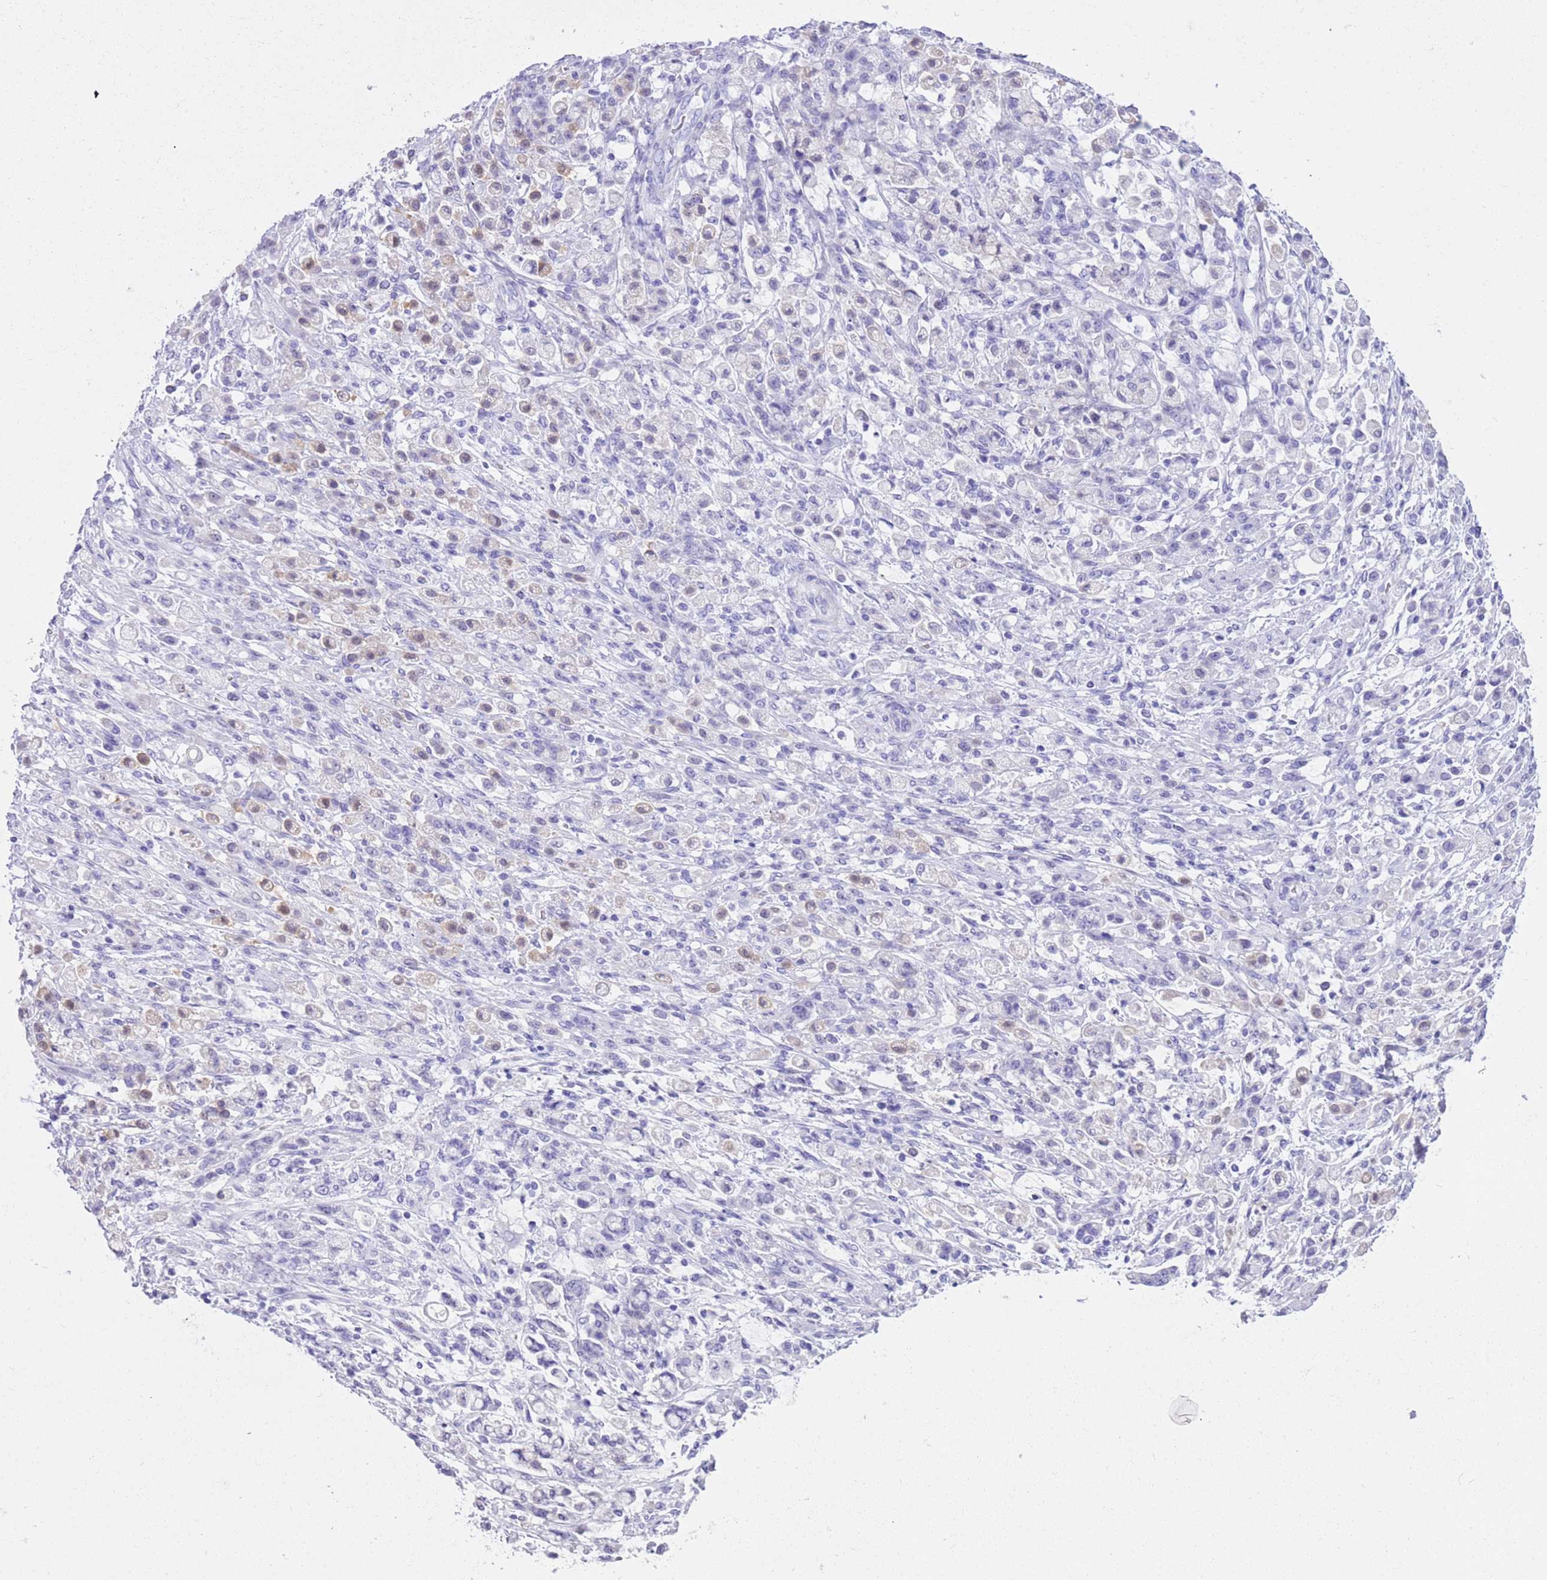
{"staining": {"intensity": "negative", "quantity": "none", "location": "none"}, "tissue": "stomach cancer", "cell_type": "Tumor cells", "image_type": "cancer", "snomed": [{"axis": "morphology", "description": "Adenocarcinoma, NOS"}, {"axis": "topography", "description": "Stomach"}], "caption": "Immunohistochemistry (IHC) photomicrograph of neoplastic tissue: stomach cancer (adenocarcinoma) stained with DAB shows no significant protein positivity in tumor cells.", "gene": "TMEM185B", "patient": {"sex": "female", "age": 60}}